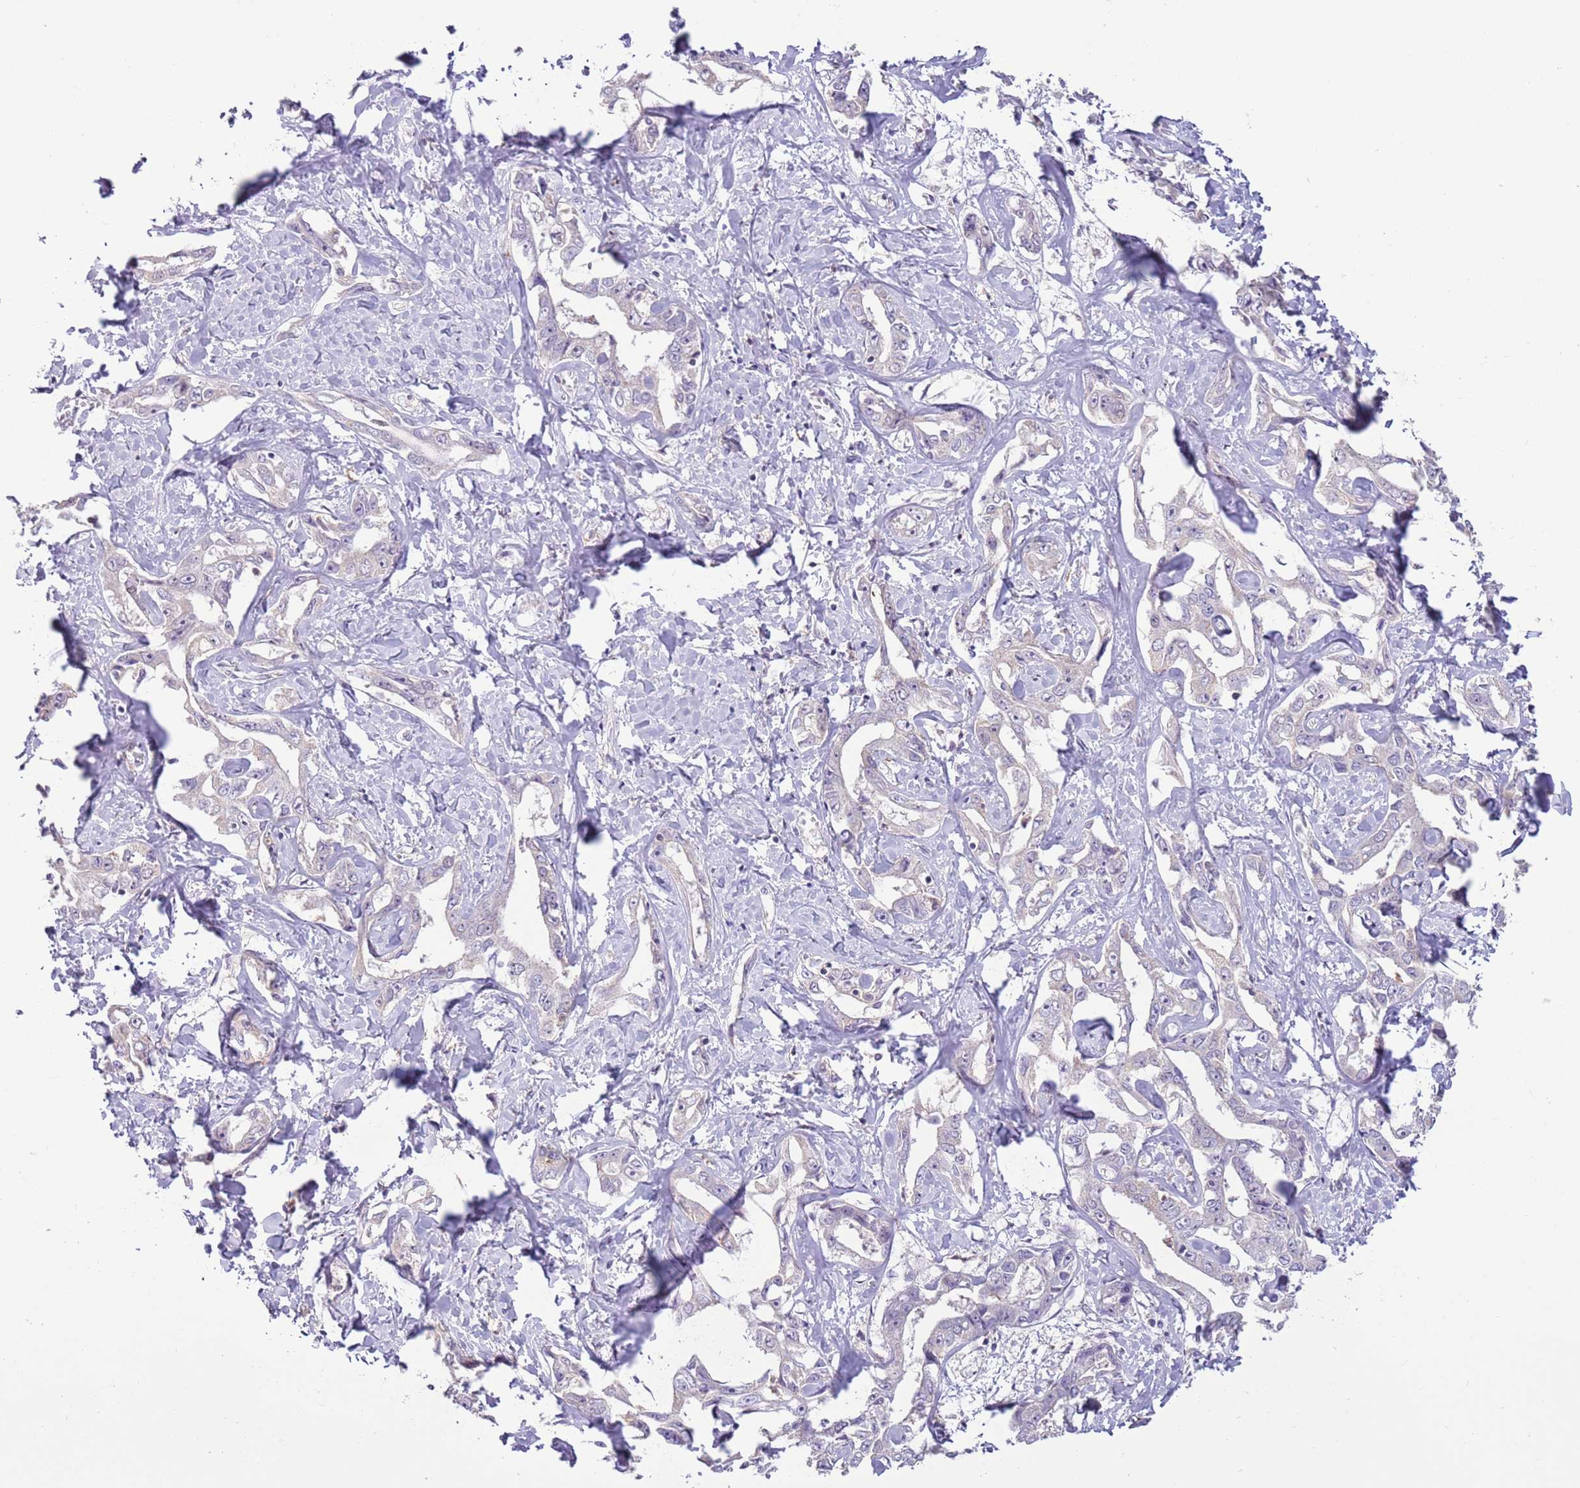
{"staining": {"intensity": "negative", "quantity": "none", "location": "none"}, "tissue": "liver cancer", "cell_type": "Tumor cells", "image_type": "cancer", "snomed": [{"axis": "morphology", "description": "Cholangiocarcinoma"}, {"axis": "topography", "description": "Liver"}], "caption": "A micrograph of liver cholangiocarcinoma stained for a protein exhibits no brown staining in tumor cells.", "gene": "CAPN9", "patient": {"sex": "male", "age": 59}}